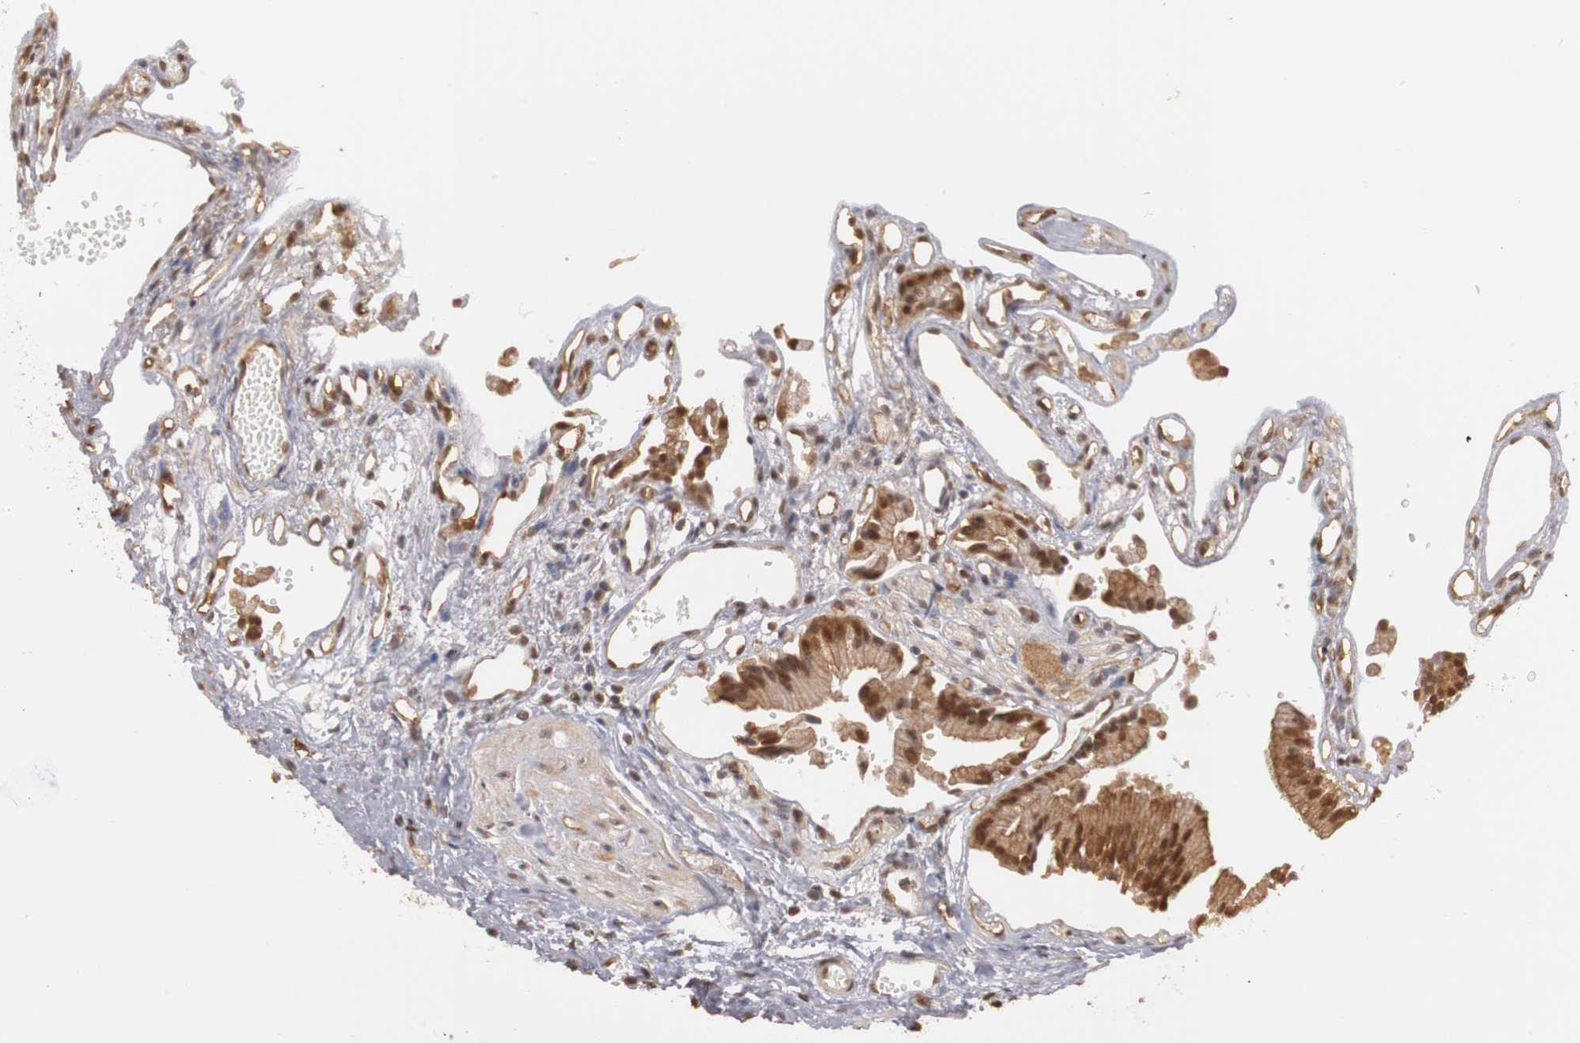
{"staining": {"intensity": "moderate", "quantity": ">75%", "location": "cytoplasmic/membranous,nuclear"}, "tissue": "gallbladder", "cell_type": "Glandular cells", "image_type": "normal", "snomed": [{"axis": "morphology", "description": "Normal tissue, NOS"}, {"axis": "topography", "description": "Gallbladder"}], "caption": "Human gallbladder stained for a protein (brown) exhibits moderate cytoplasmic/membranous,nuclear positive positivity in about >75% of glandular cells.", "gene": "PLEKHA1", "patient": {"sex": "male", "age": 65}}